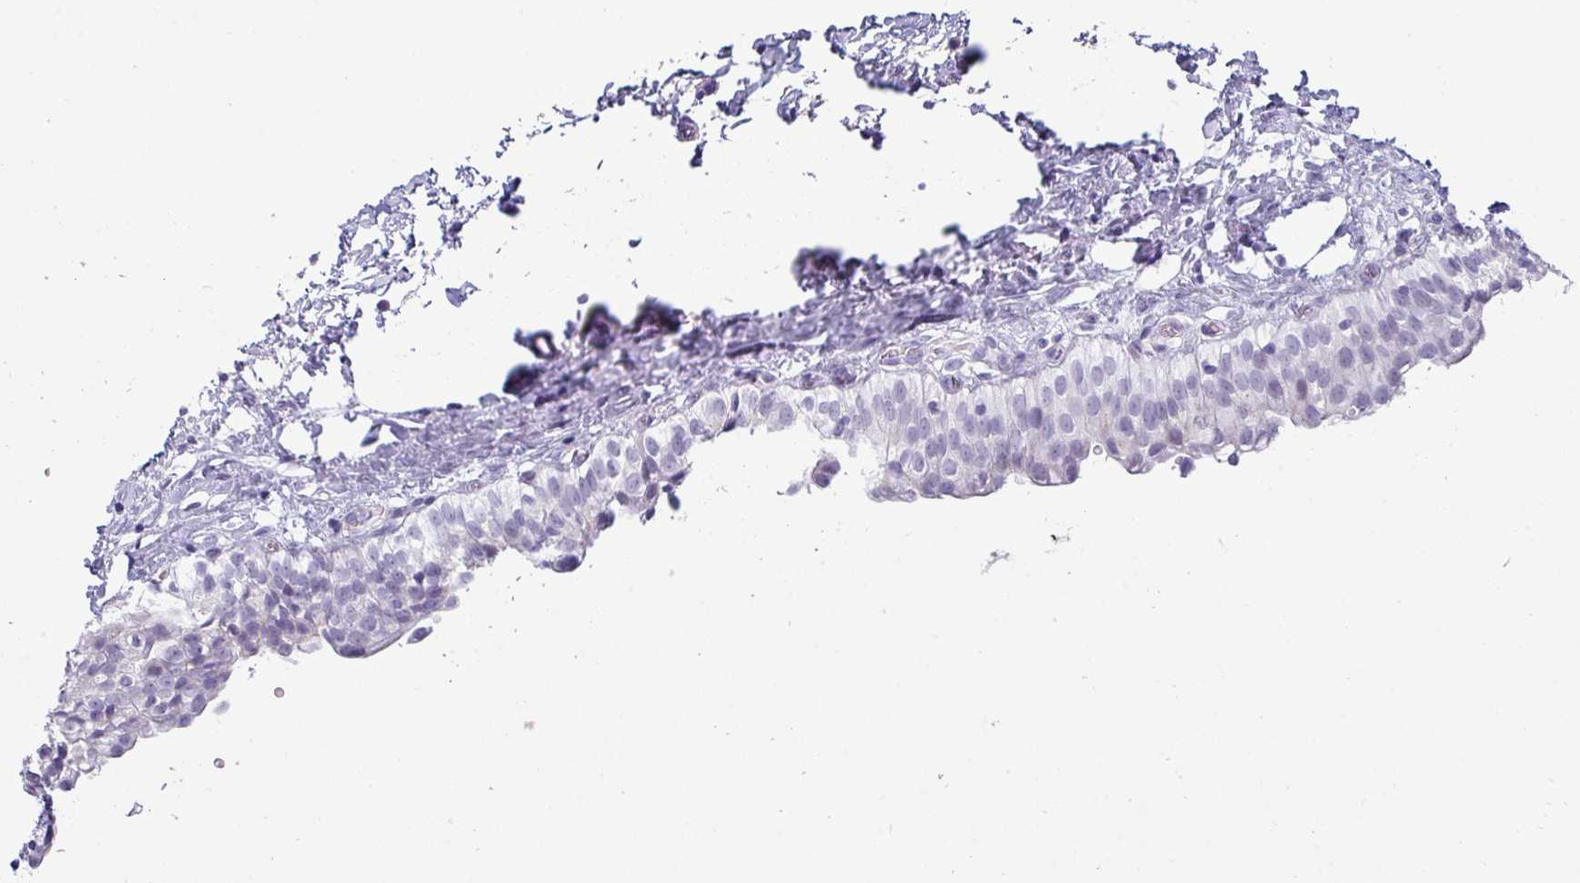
{"staining": {"intensity": "negative", "quantity": "none", "location": "none"}, "tissue": "urinary bladder", "cell_type": "Urothelial cells", "image_type": "normal", "snomed": [{"axis": "morphology", "description": "Normal tissue, NOS"}, {"axis": "topography", "description": "Urinary bladder"}], "caption": "Urinary bladder was stained to show a protein in brown. There is no significant staining in urothelial cells.", "gene": "VCX2", "patient": {"sex": "male", "age": 51}}